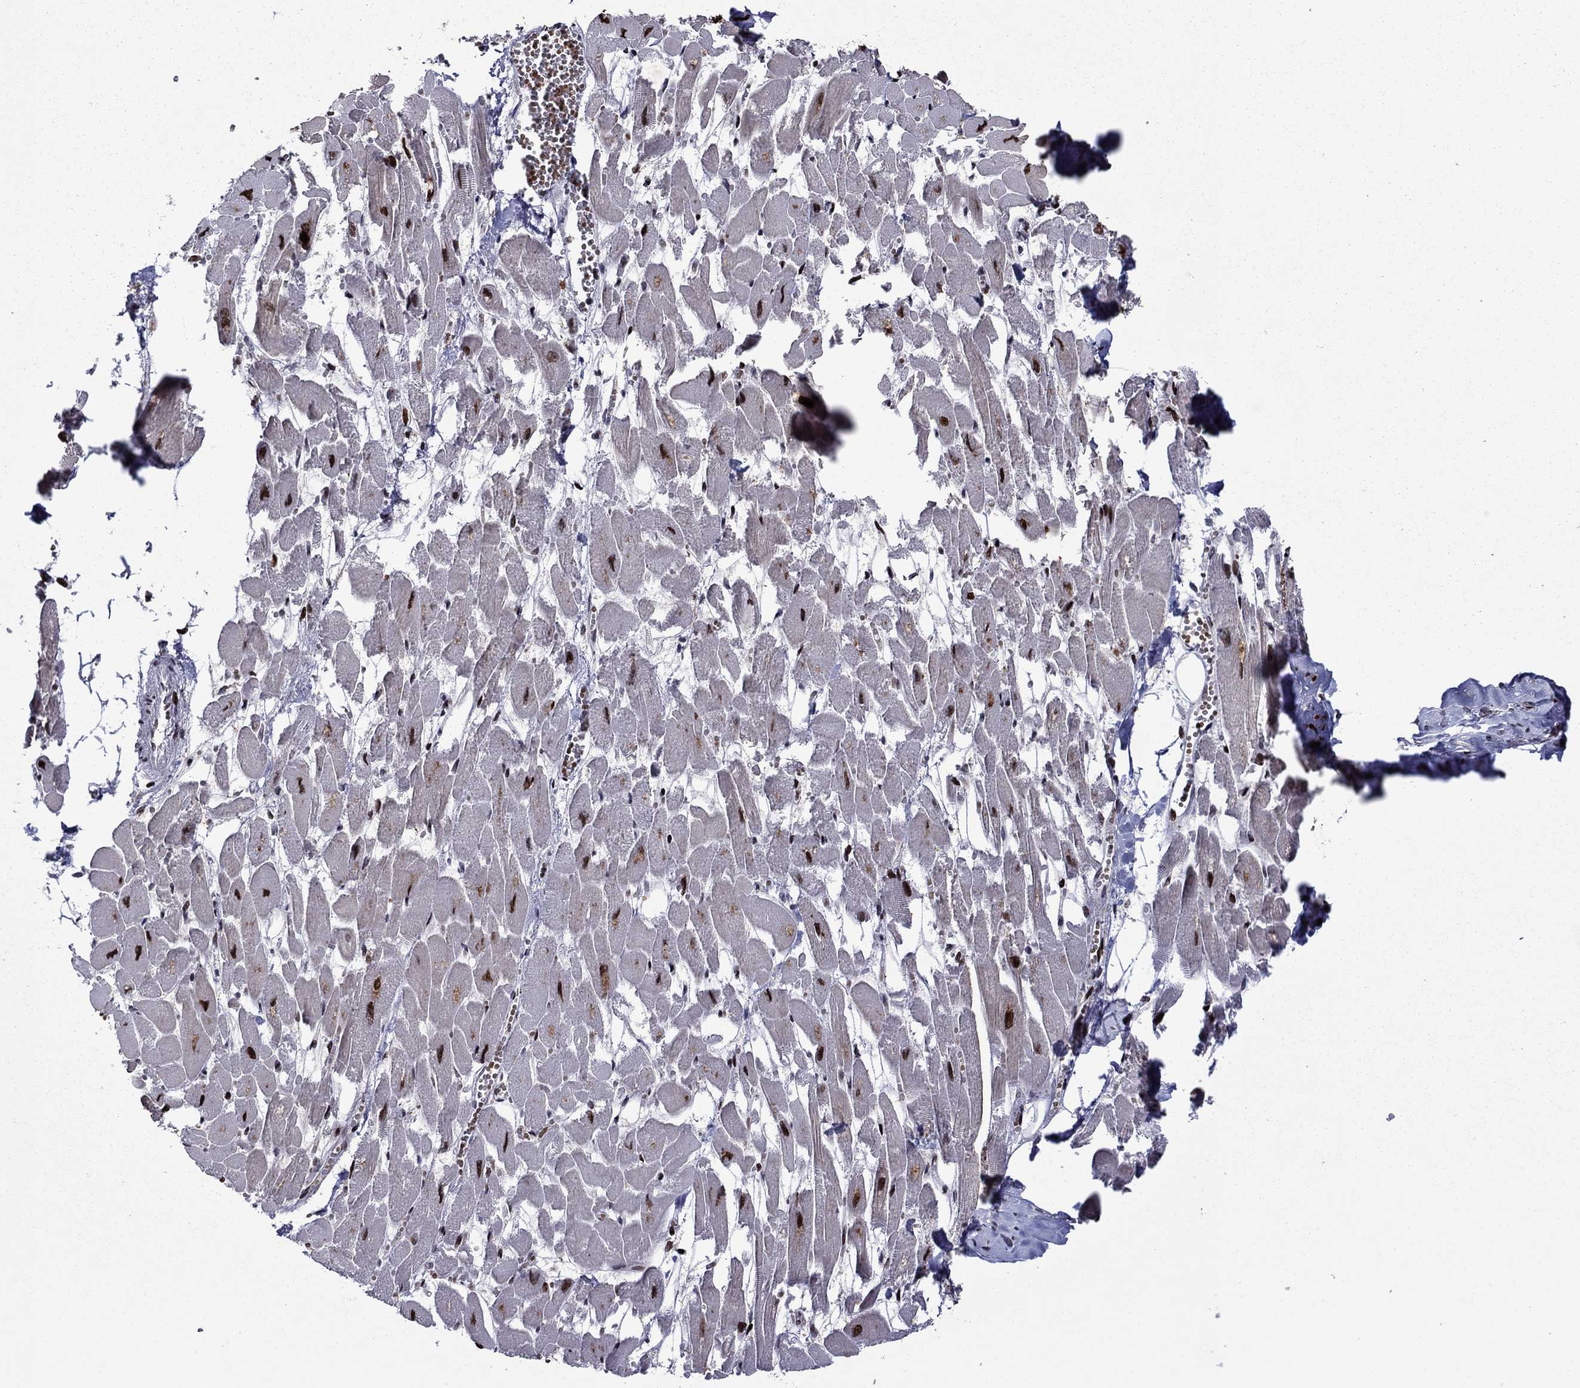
{"staining": {"intensity": "strong", "quantity": ">75%", "location": "nuclear"}, "tissue": "heart muscle", "cell_type": "Cardiomyocytes", "image_type": "normal", "snomed": [{"axis": "morphology", "description": "Normal tissue, NOS"}, {"axis": "topography", "description": "Heart"}], "caption": "This histopathology image reveals IHC staining of benign human heart muscle, with high strong nuclear positivity in about >75% of cardiomyocytes.", "gene": "LIMK1", "patient": {"sex": "female", "age": 52}}